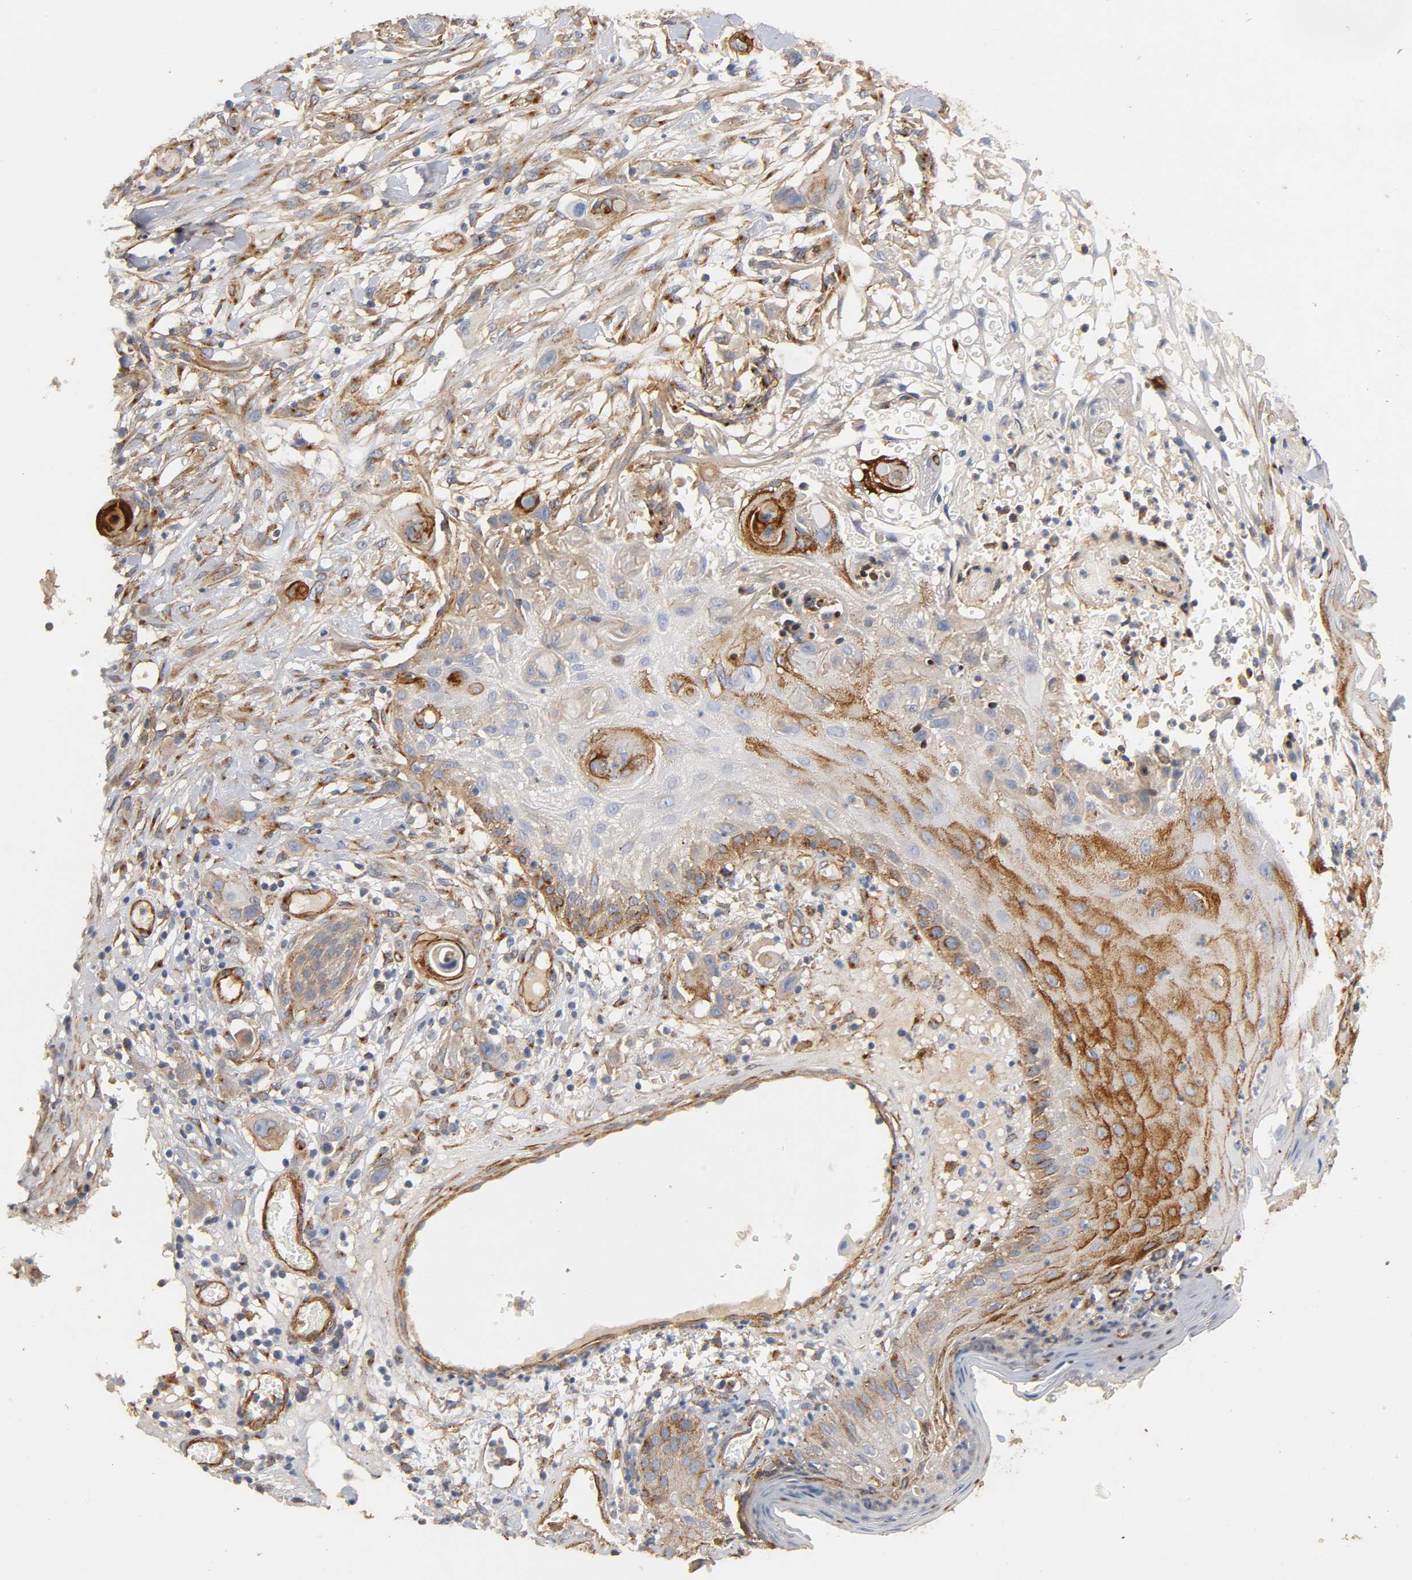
{"staining": {"intensity": "moderate", "quantity": "25%-75%", "location": "cytoplasmic/membranous"}, "tissue": "skin cancer", "cell_type": "Tumor cells", "image_type": "cancer", "snomed": [{"axis": "morphology", "description": "Normal tissue, NOS"}, {"axis": "morphology", "description": "Squamous cell carcinoma, NOS"}, {"axis": "topography", "description": "Skin"}], "caption": "Skin cancer stained with a brown dye displays moderate cytoplasmic/membranous positive positivity in about 25%-75% of tumor cells.", "gene": "IFITM3", "patient": {"sex": "female", "age": 59}}